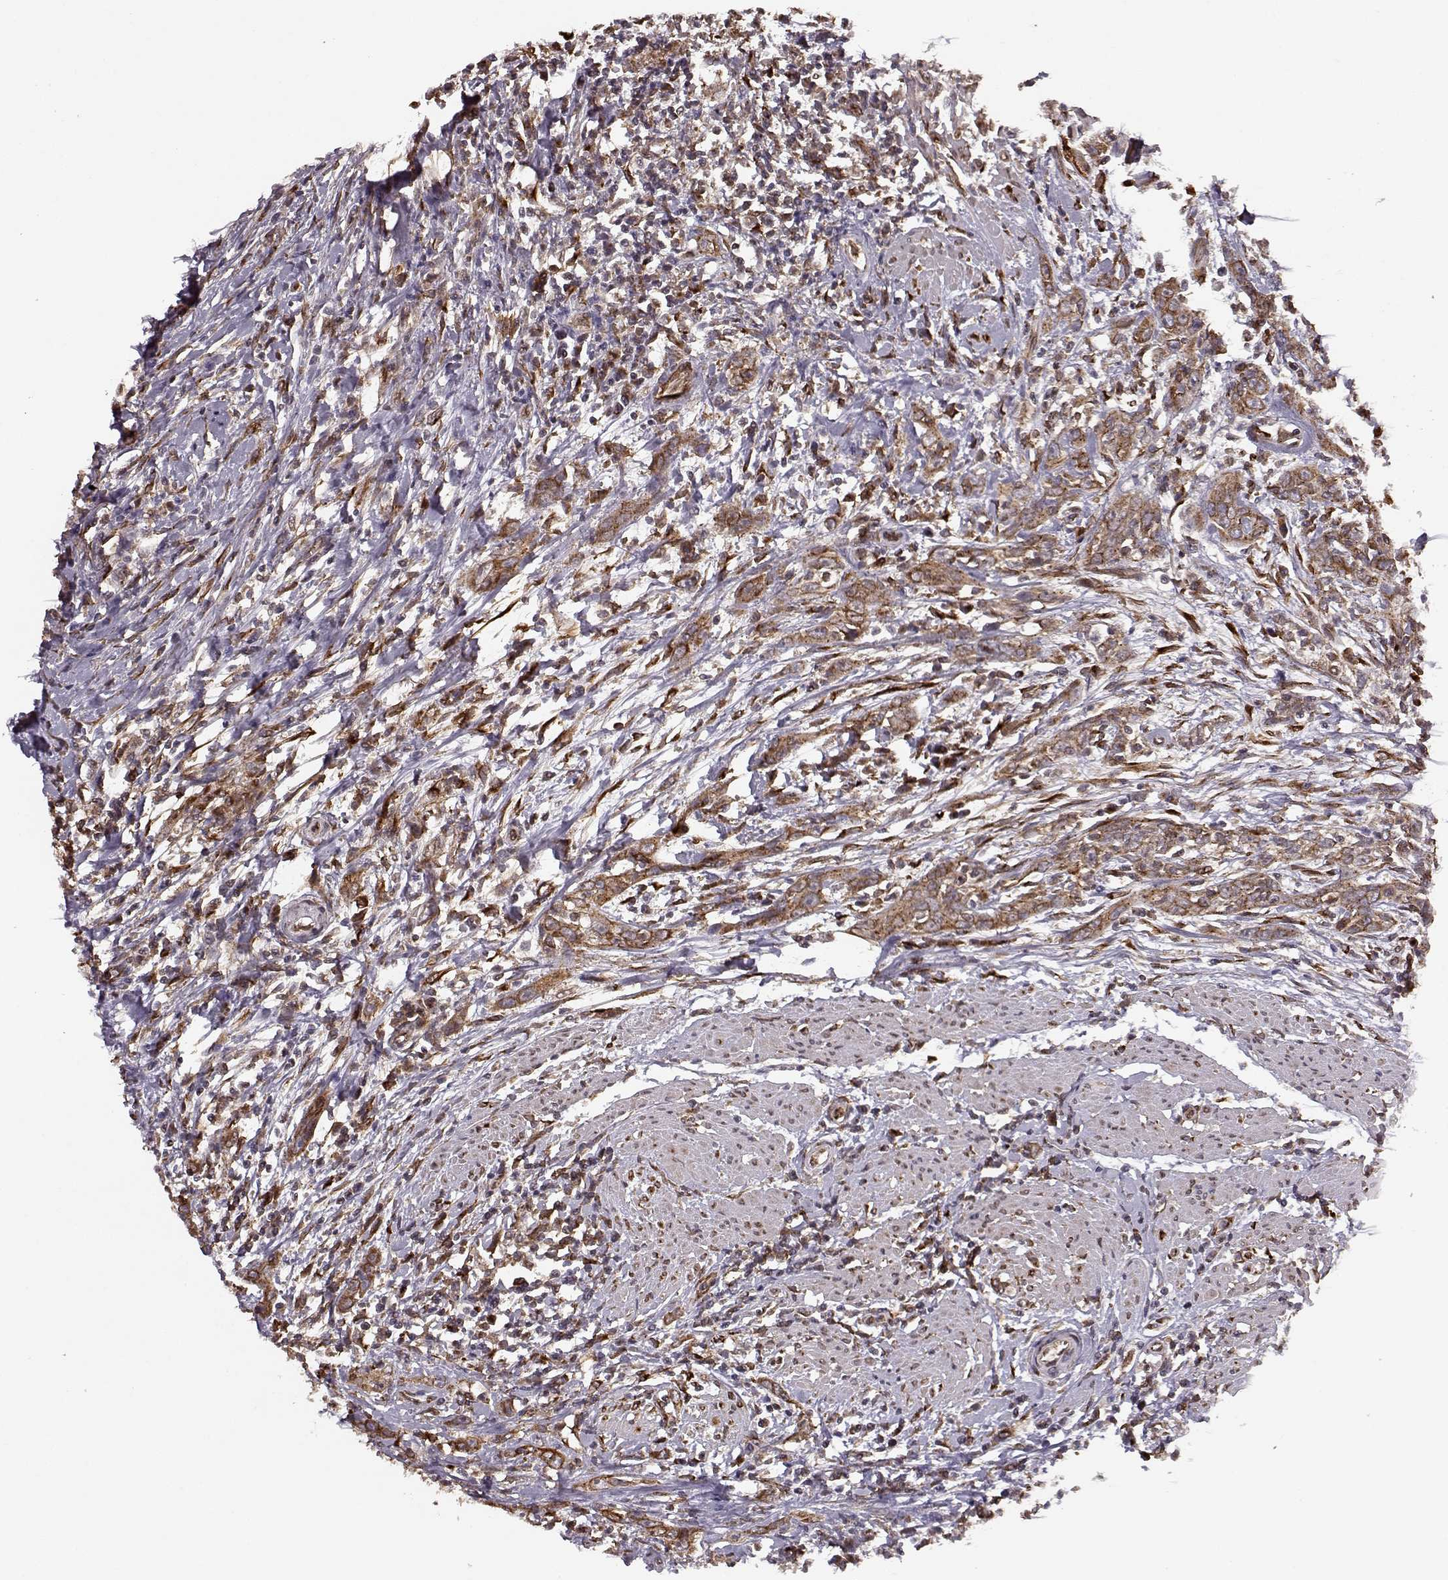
{"staining": {"intensity": "moderate", "quantity": ">75%", "location": "cytoplasmic/membranous"}, "tissue": "urothelial cancer", "cell_type": "Tumor cells", "image_type": "cancer", "snomed": [{"axis": "morphology", "description": "Urothelial carcinoma, High grade"}, {"axis": "topography", "description": "Urinary bladder"}], "caption": "Immunohistochemical staining of human urothelial cancer exhibits moderate cytoplasmic/membranous protein positivity in about >75% of tumor cells. The protein is stained brown, and the nuclei are stained in blue (DAB IHC with brightfield microscopy, high magnification).", "gene": "YIPF5", "patient": {"sex": "male", "age": 83}}